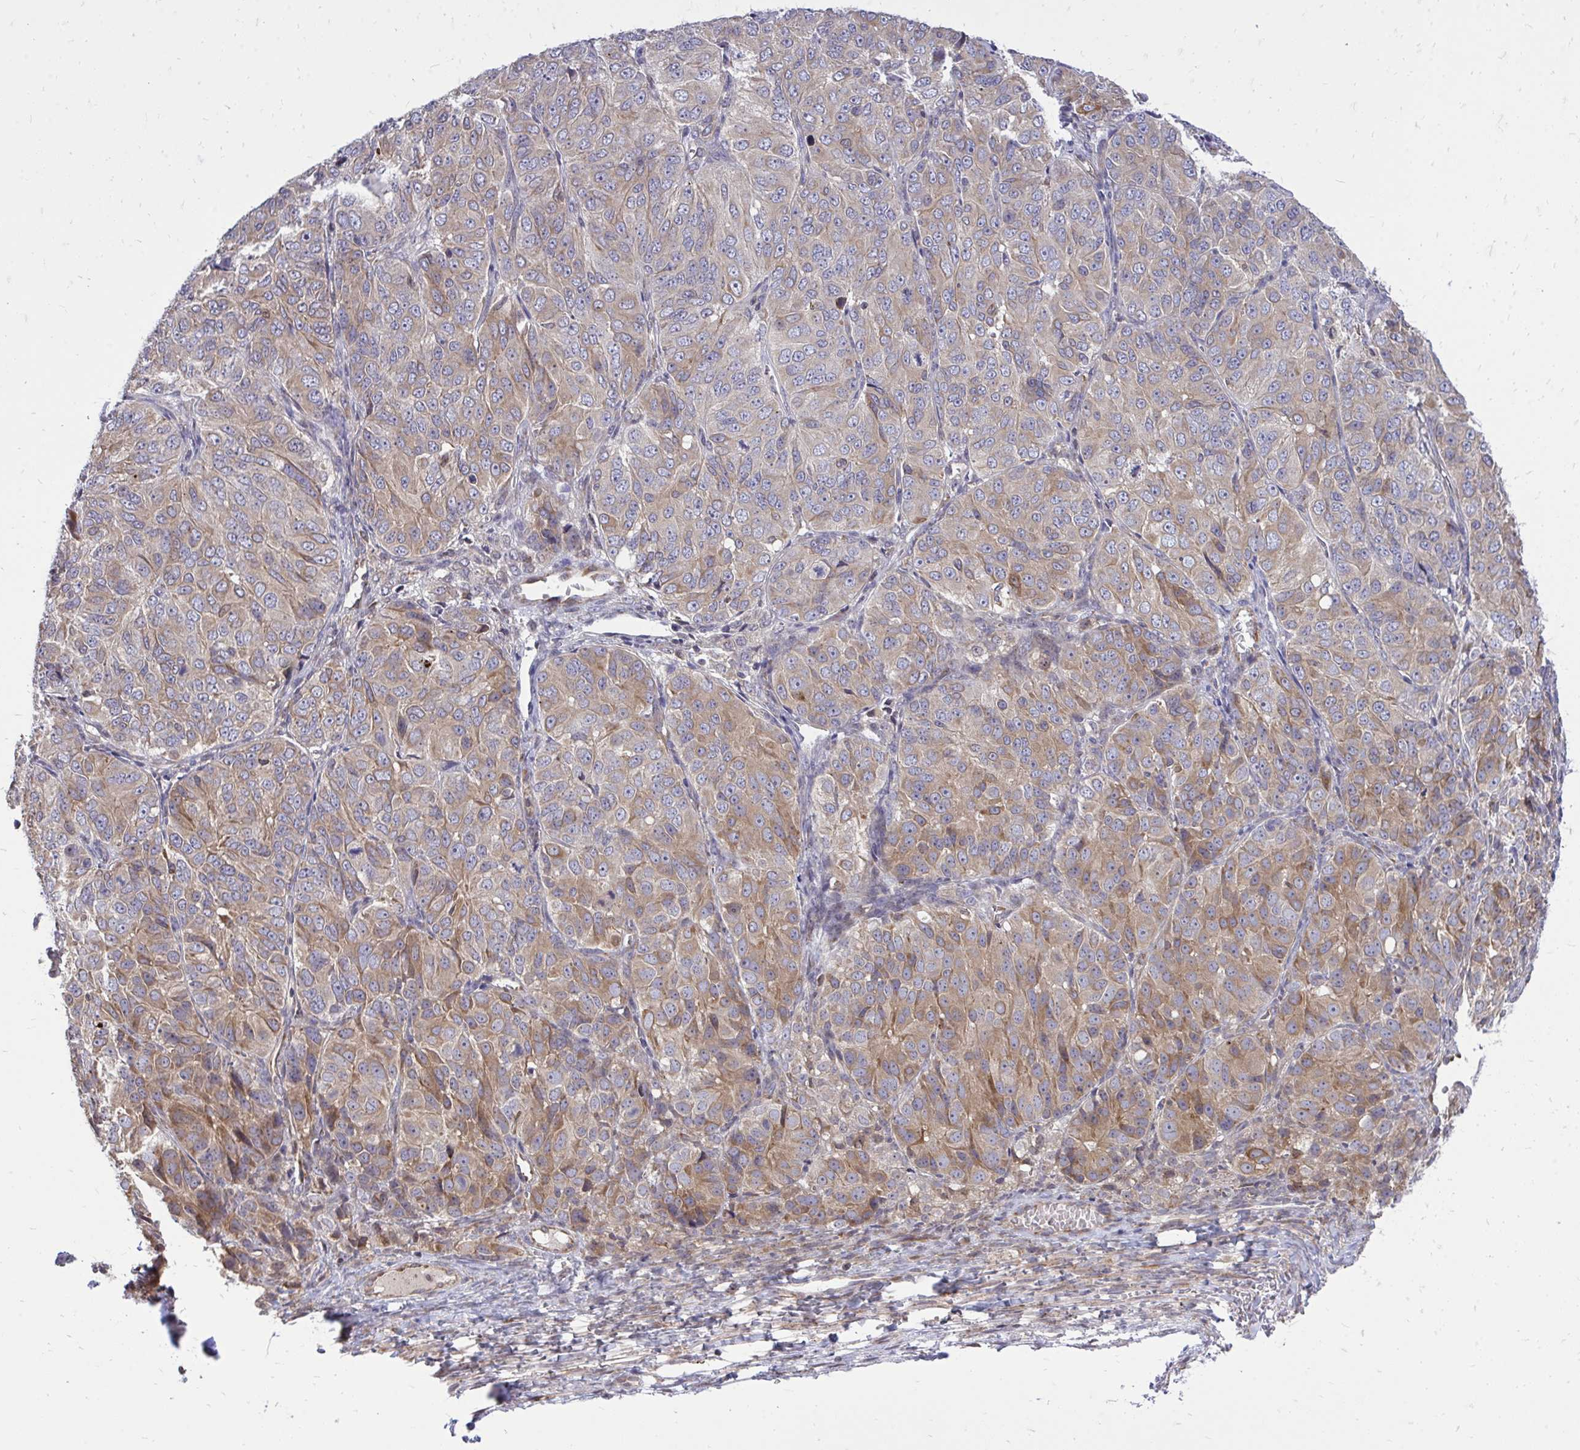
{"staining": {"intensity": "moderate", "quantity": "25%-75%", "location": "cytoplasmic/membranous"}, "tissue": "ovarian cancer", "cell_type": "Tumor cells", "image_type": "cancer", "snomed": [{"axis": "morphology", "description": "Carcinoma, endometroid"}, {"axis": "topography", "description": "Ovary"}], "caption": "Tumor cells display medium levels of moderate cytoplasmic/membranous positivity in about 25%-75% of cells in endometroid carcinoma (ovarian).", "gene": "METTL9", "patient": {"sex": "female", "age": 51}}